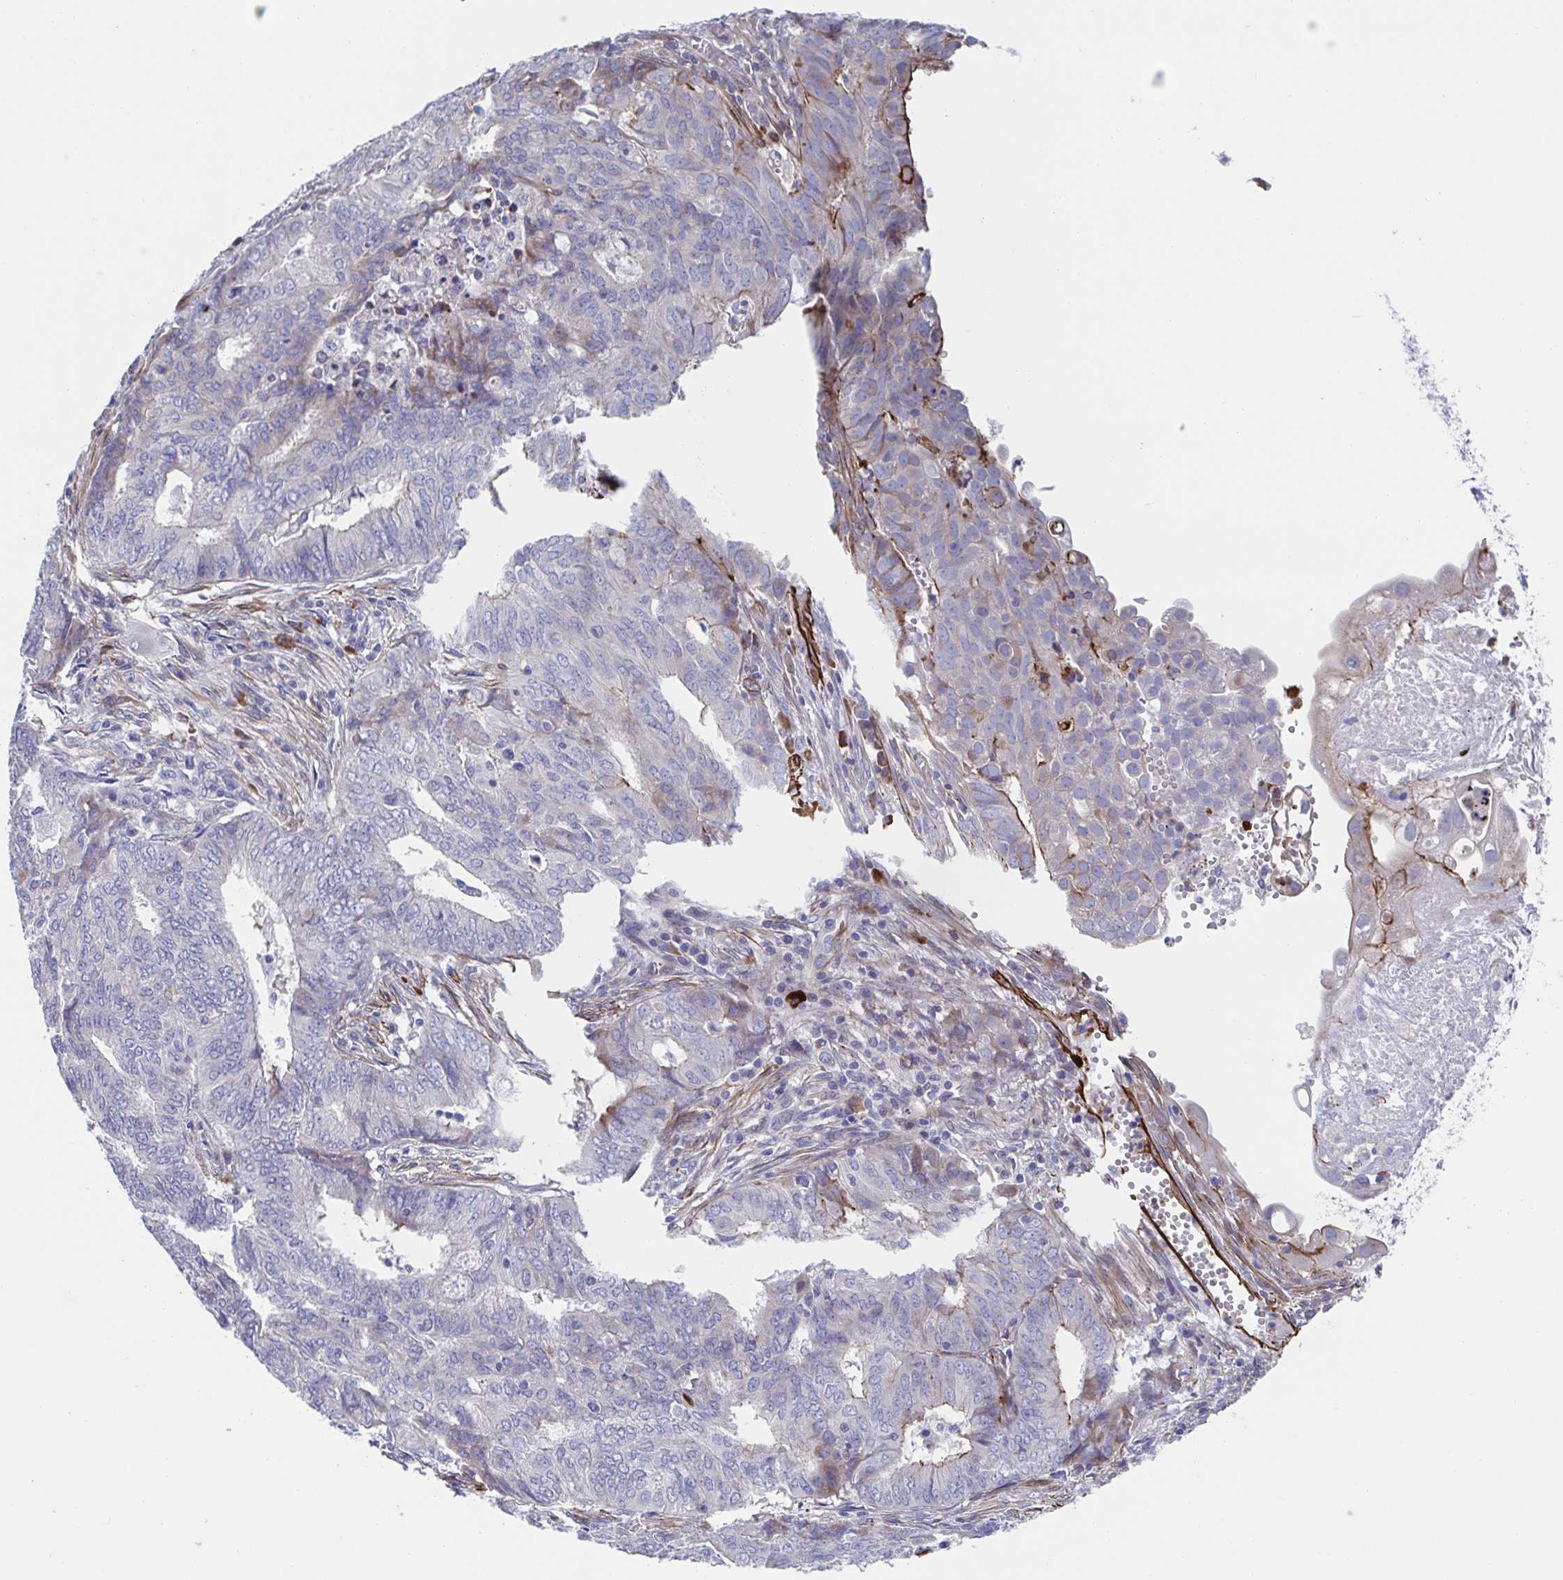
{"staining": {"intensity": "negative", "quantity": "none", "location": "none"}, "tissue": "endometrial cancer", "cell_type": "Tumor cells", "image_type": "cancer", "snomed": [{"axis": "morphology", "description": "Adenocarcinoma, NOS"}, {"axis": "topography", "description": "Endometrium"}], "caption": "IHC photomicrograph of neoplastic tissue: adenocarcinoma (endometrial) stained with DAB (3,3'-diaminobenzidine) reveals no significant protein positivity in tumor cells.", "gene": "KLC3", "patient": {"sex": "female", "age": 62}}